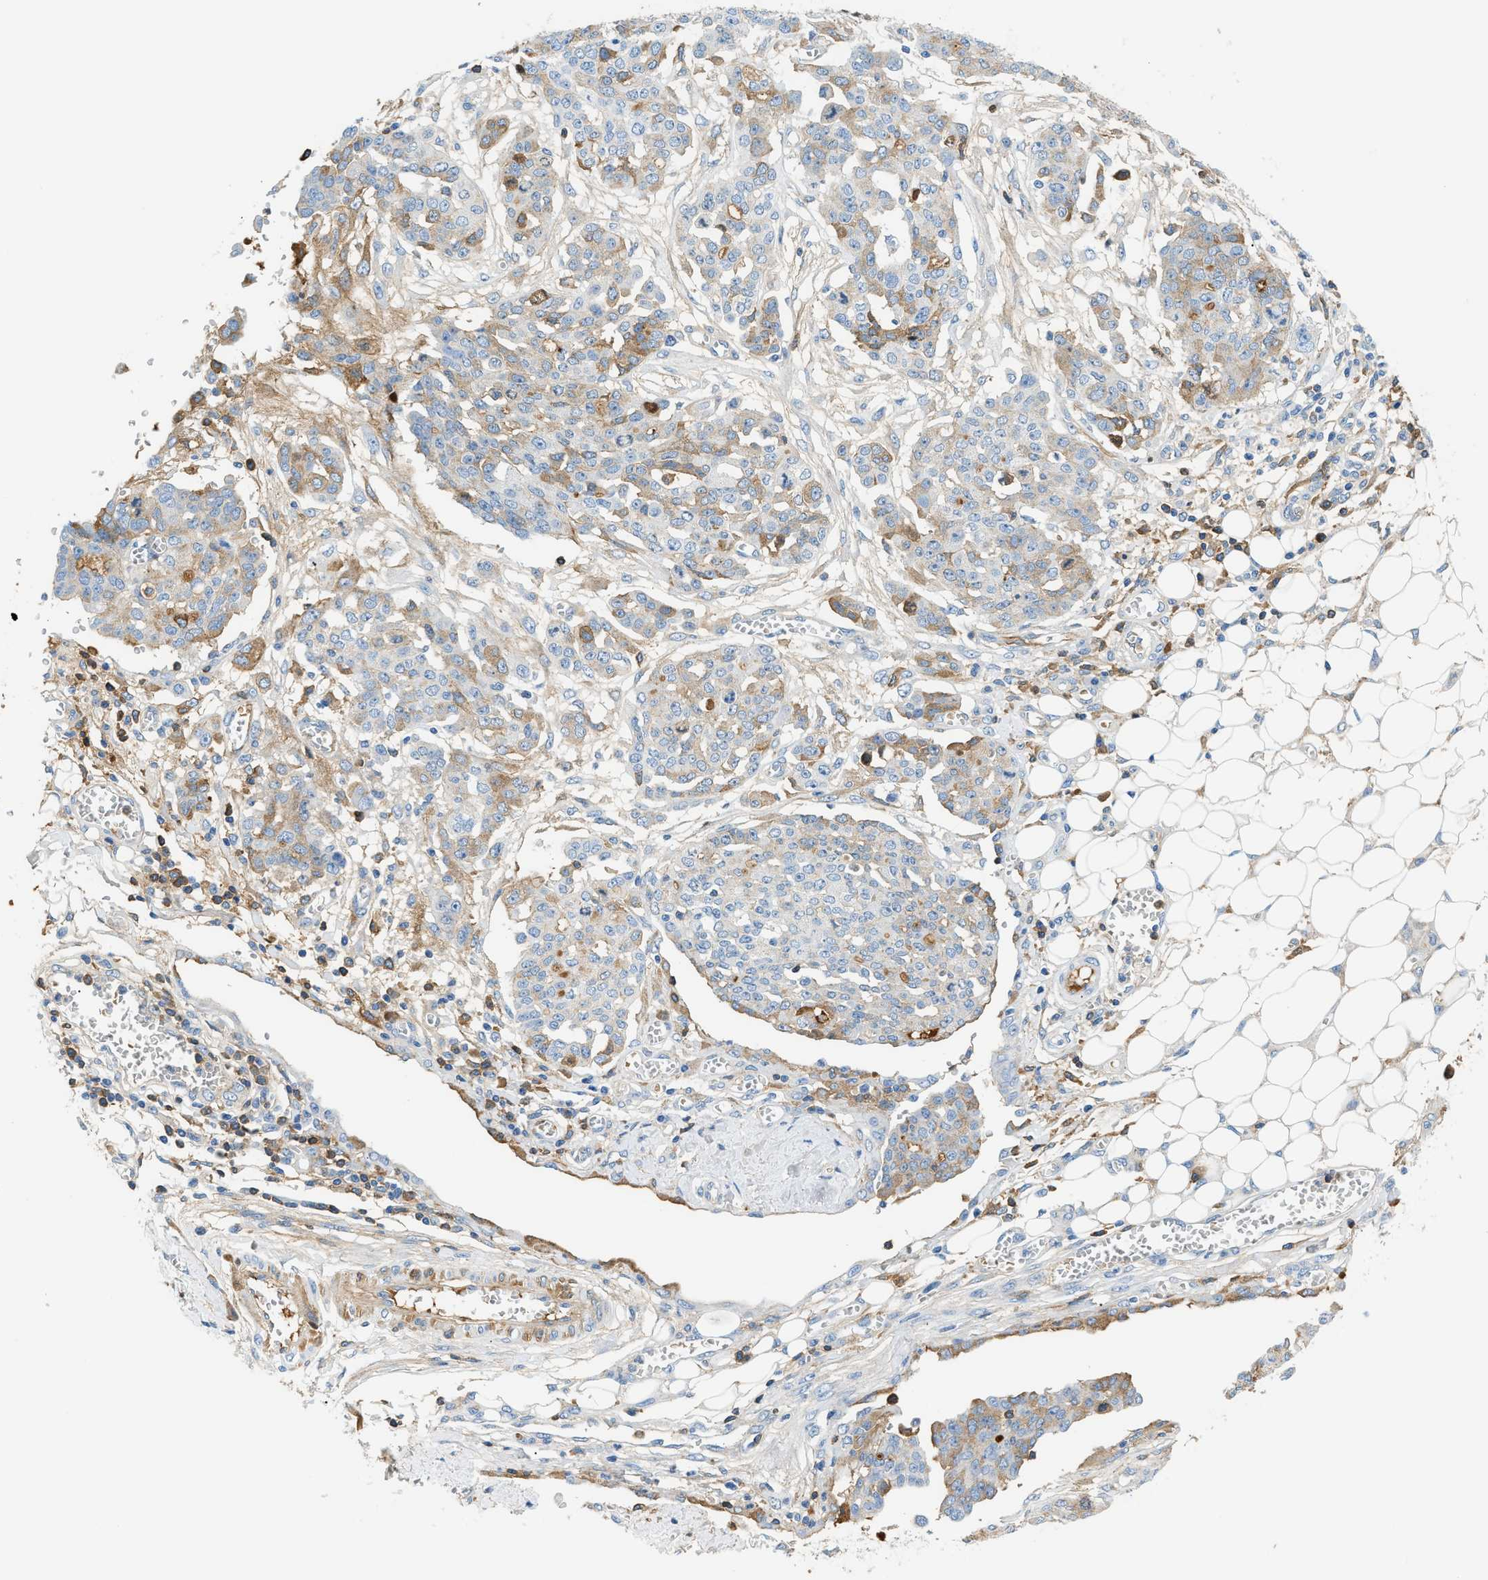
{"staining": {"intensity": "weak", "quantity": "<25%", "location": "cytoplasmic/membranous"}, "tissue": "ovarian cancer", "cell_type": "Tumor cells", "image_type": "cancer", "snomed": [{"axis": "morphology", "description": "Cystadenocarcinoma, serous, NOS"}, {"axis": "topography", "description": "Soft tissue"}, {"axis": "topography", "description": "Ovary"}], "caption": "Human serous cystadenocarcinoma (ovarian) stained for a protein using immunohistochemistry (IHC) shows no positivity in tumor cells.", "gene": "CFI", "patient": {"sex": "female", "age": 57}}